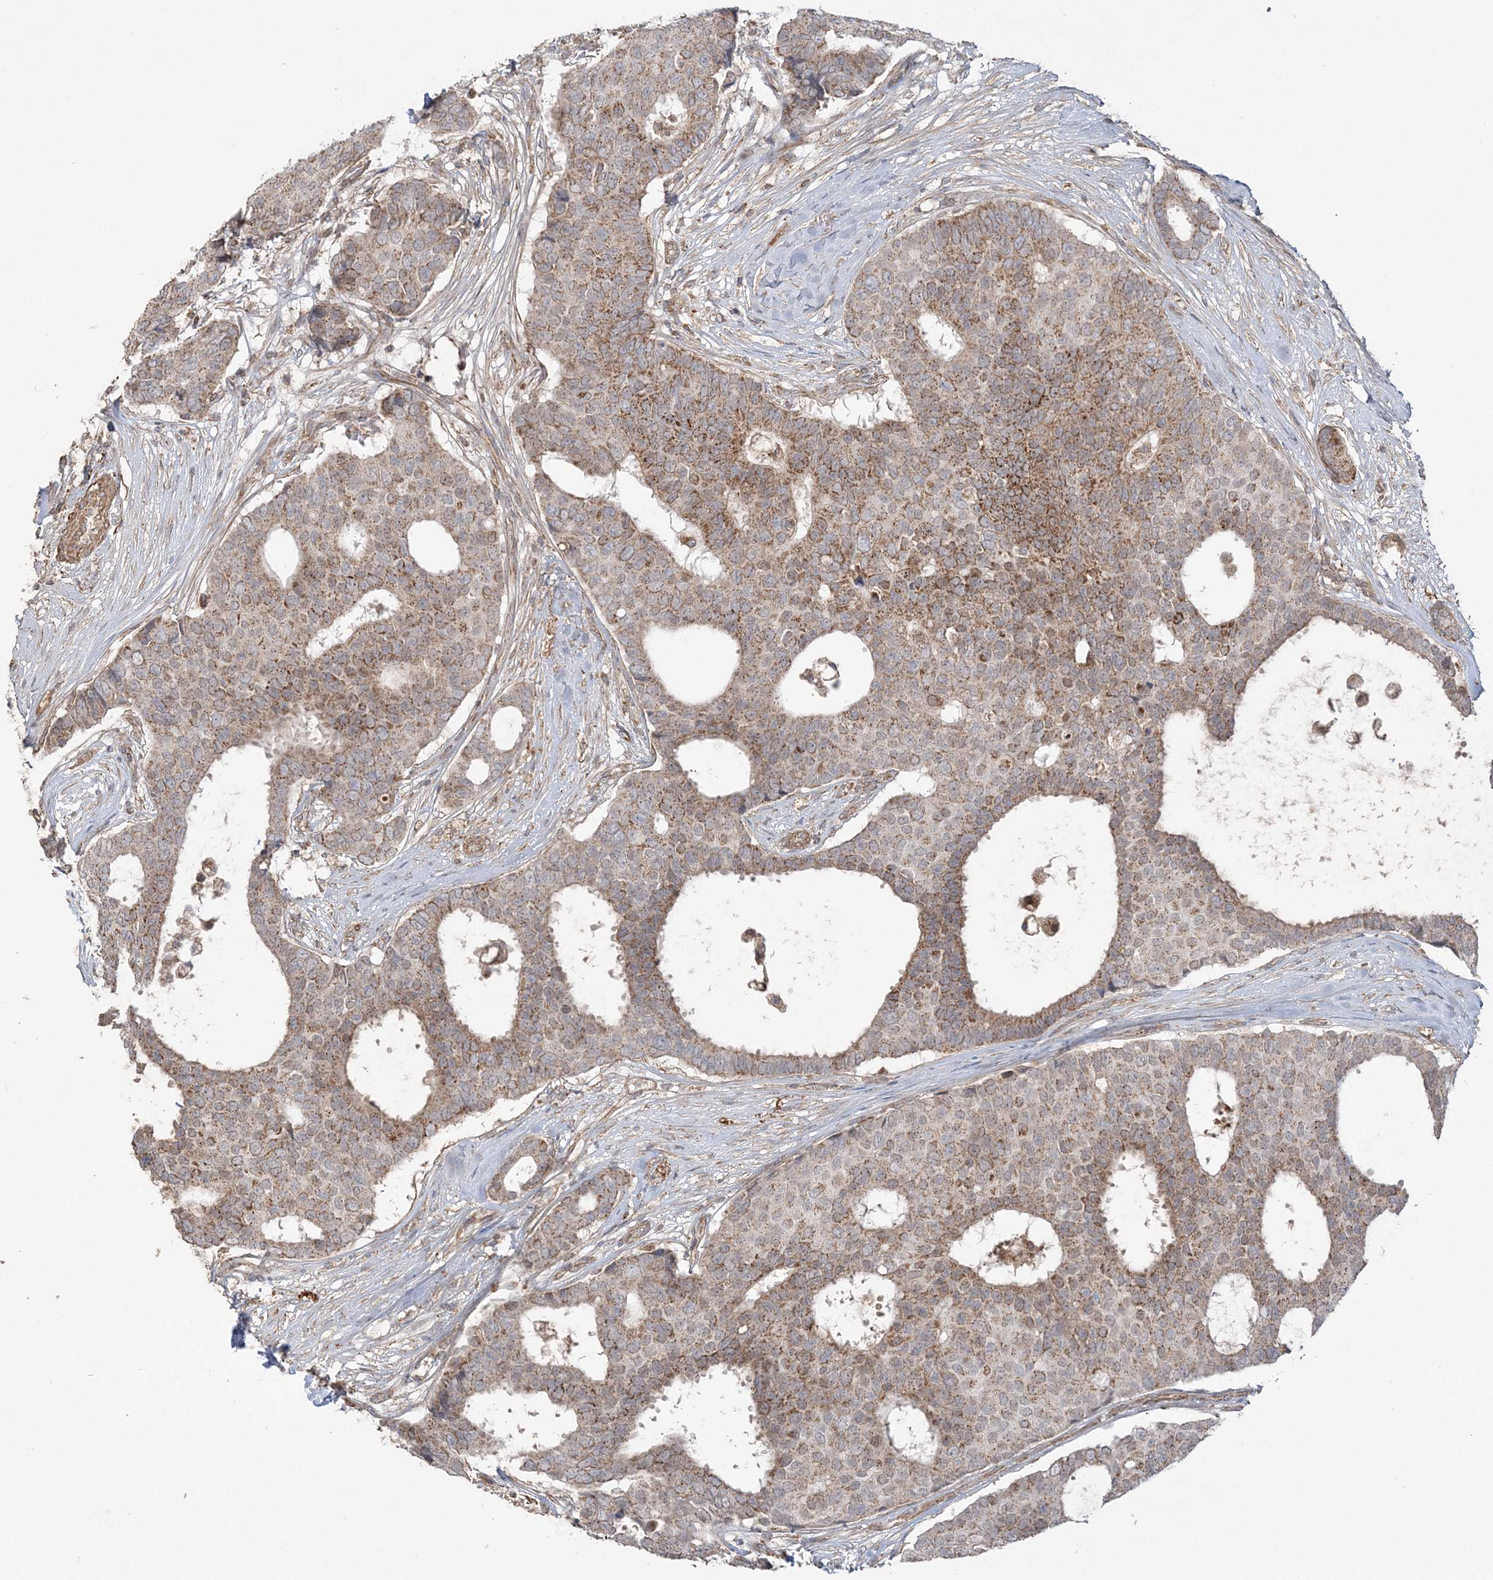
{"staining": {"intensity": "moderate", "quantity": ">75%", "location": "cytoplasmic/membranous"}, "tissue": "breast cancer", "cell_type": "Tumor cells", "image_type": "cancer", "snomed": [{"axis": "morphology", "description": "Duct carcinoma"}, {"axis": "topography", "description": "Breast"}], "caption": "Human invasive ductal carcinoma (breast) stained with a protein marker exhibits moderate staining in tumor cells.", "gene": "SCLT1", "patient": {"sex": "female", "age": 75}}